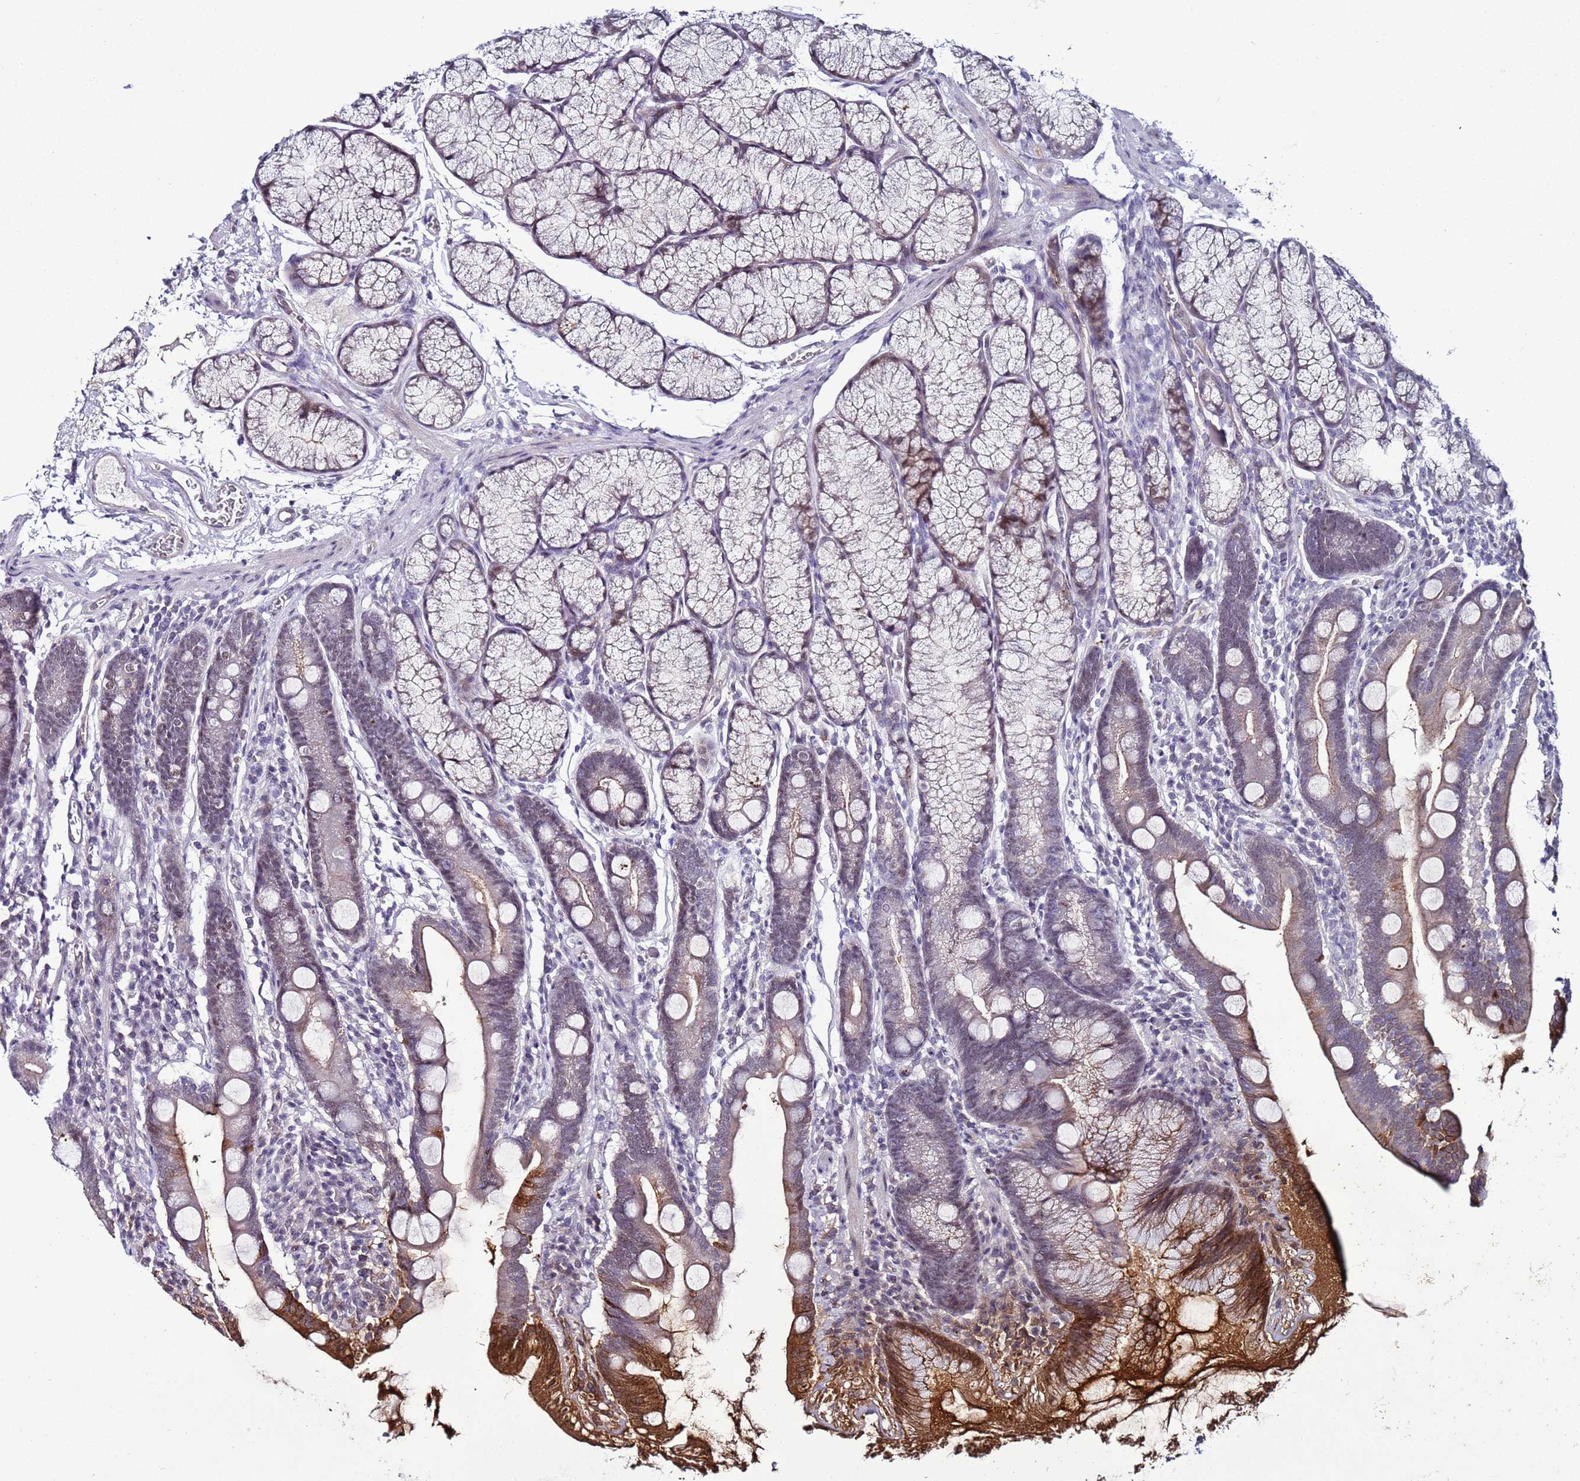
{"staining": {"intensity": "strong", "quantity": "<25%", "location": "cytoplasmic/membranous,nuclear"}, "tissue": "duodenum", "cell_type": "Glandular cells", "image_type": "normal", "snomed": [{"axis": "morphology", "description": "Normal tissue, NOS"}, {"axis": "topography", "description": "Duodenum"}], "caption": "Glandular cells display medium levels of strong cytoplasmic/membranous,nuclear staining in about <25% of cells in normal human duodenum. The staining is performed using DAB brown chromogen to label protein expression. The nuclei are counter-stained blue using hematoxylin.", "gene": "PSMA7", "patient": {"sex": "male", "age": 35}}